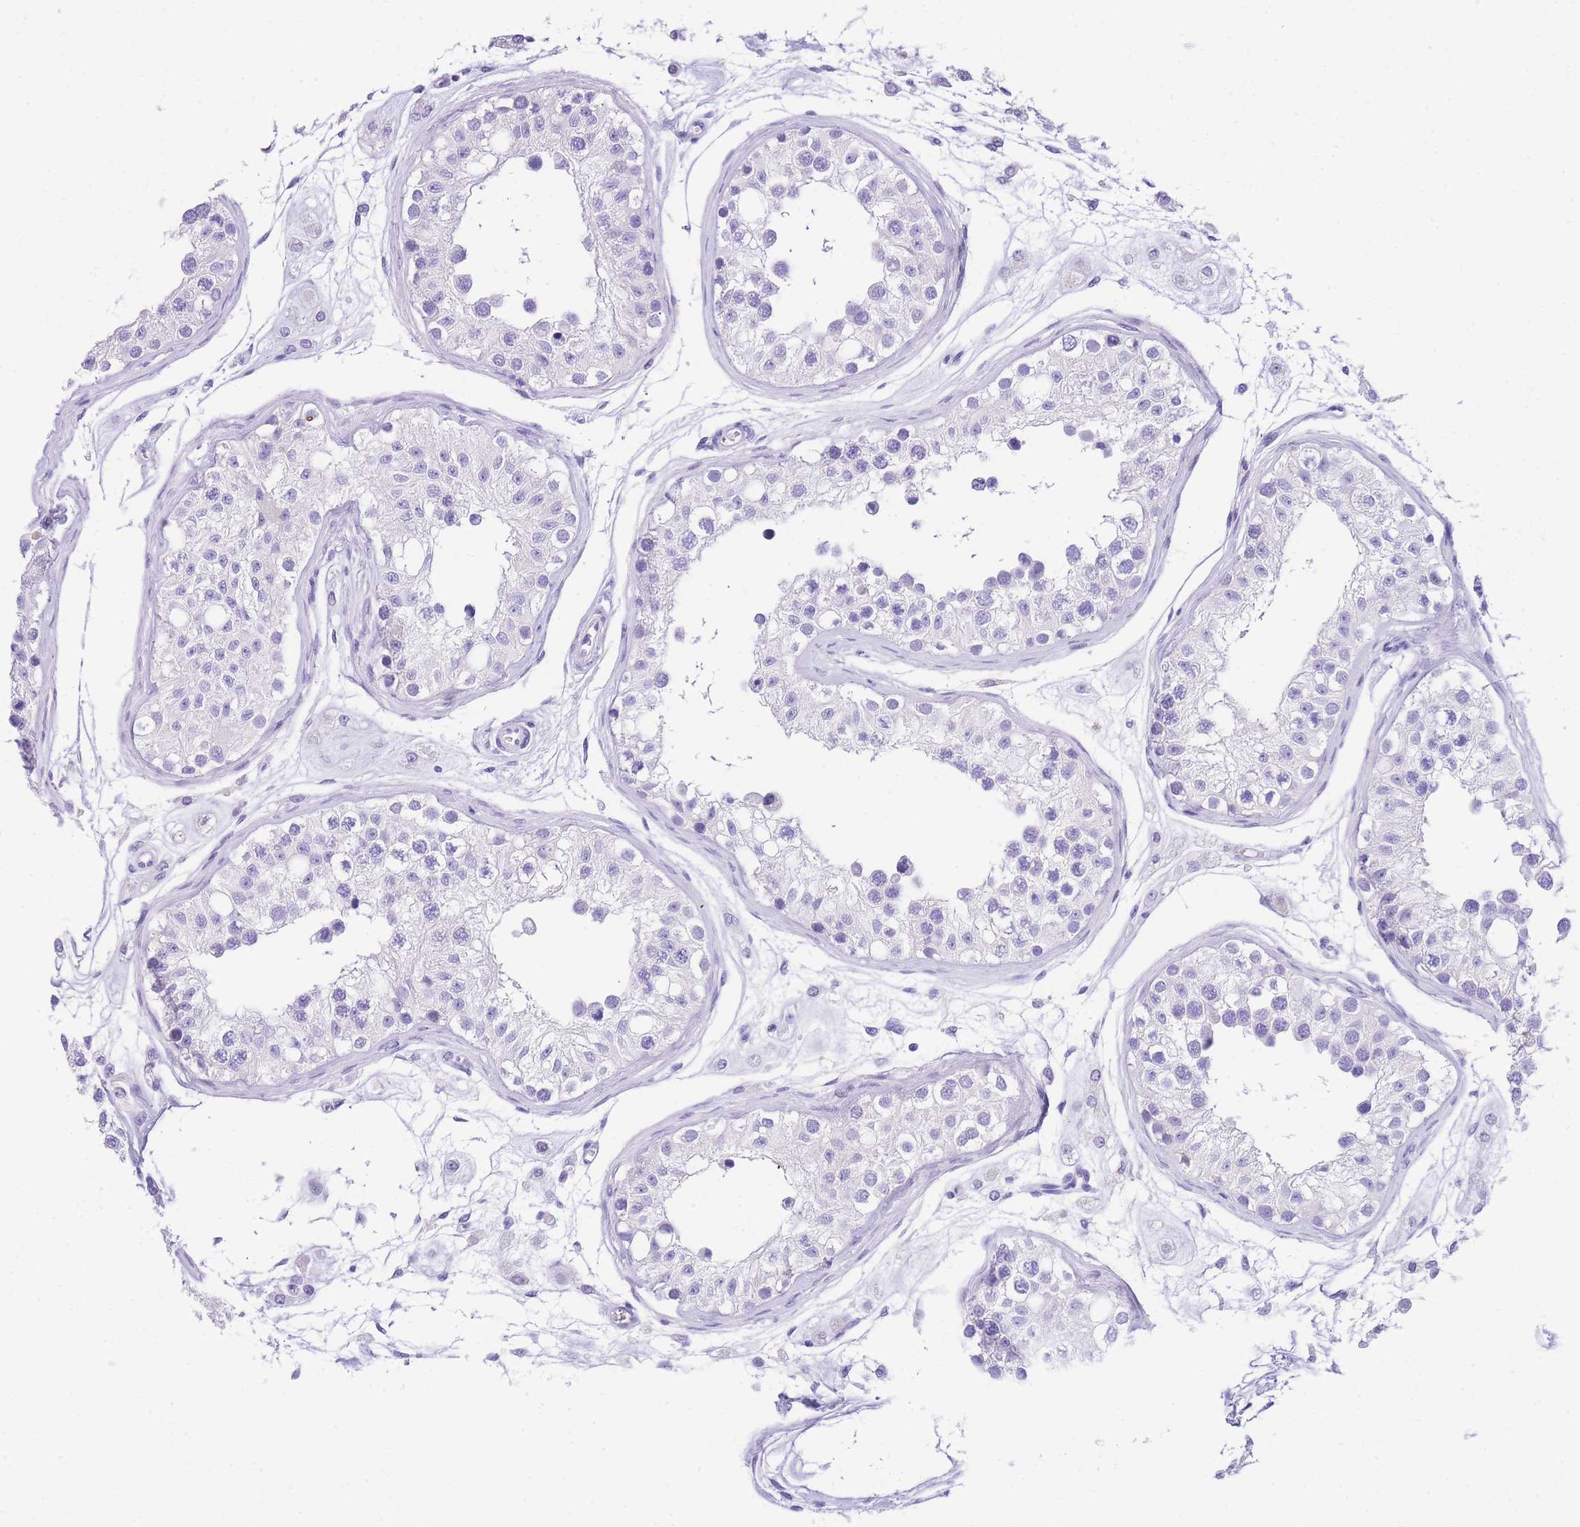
{"staining": {"intensity": "negative", "quantity": "none", "location": "none"}, "tissue": "testis", "cell_type": "Cells in seminiferous ducts", "image_type": "normal", "snomed": [{"axis": "morphology", "description": "Normal tissue, NOS"}, {"axis": "morphology", "description": "Adenocarcinoma, metastatic, NOS"}, {"axis": "topography", "description": "Testis"}], "caption": "This micrograph is of benign testis stained with IHC to label a protein in brown with the nuclei are counter-stained blue. There is no positivity in cells in seminiferous ducts.", "gene": "TIFAB", "patient": {"sex": "male", "age": 26}}